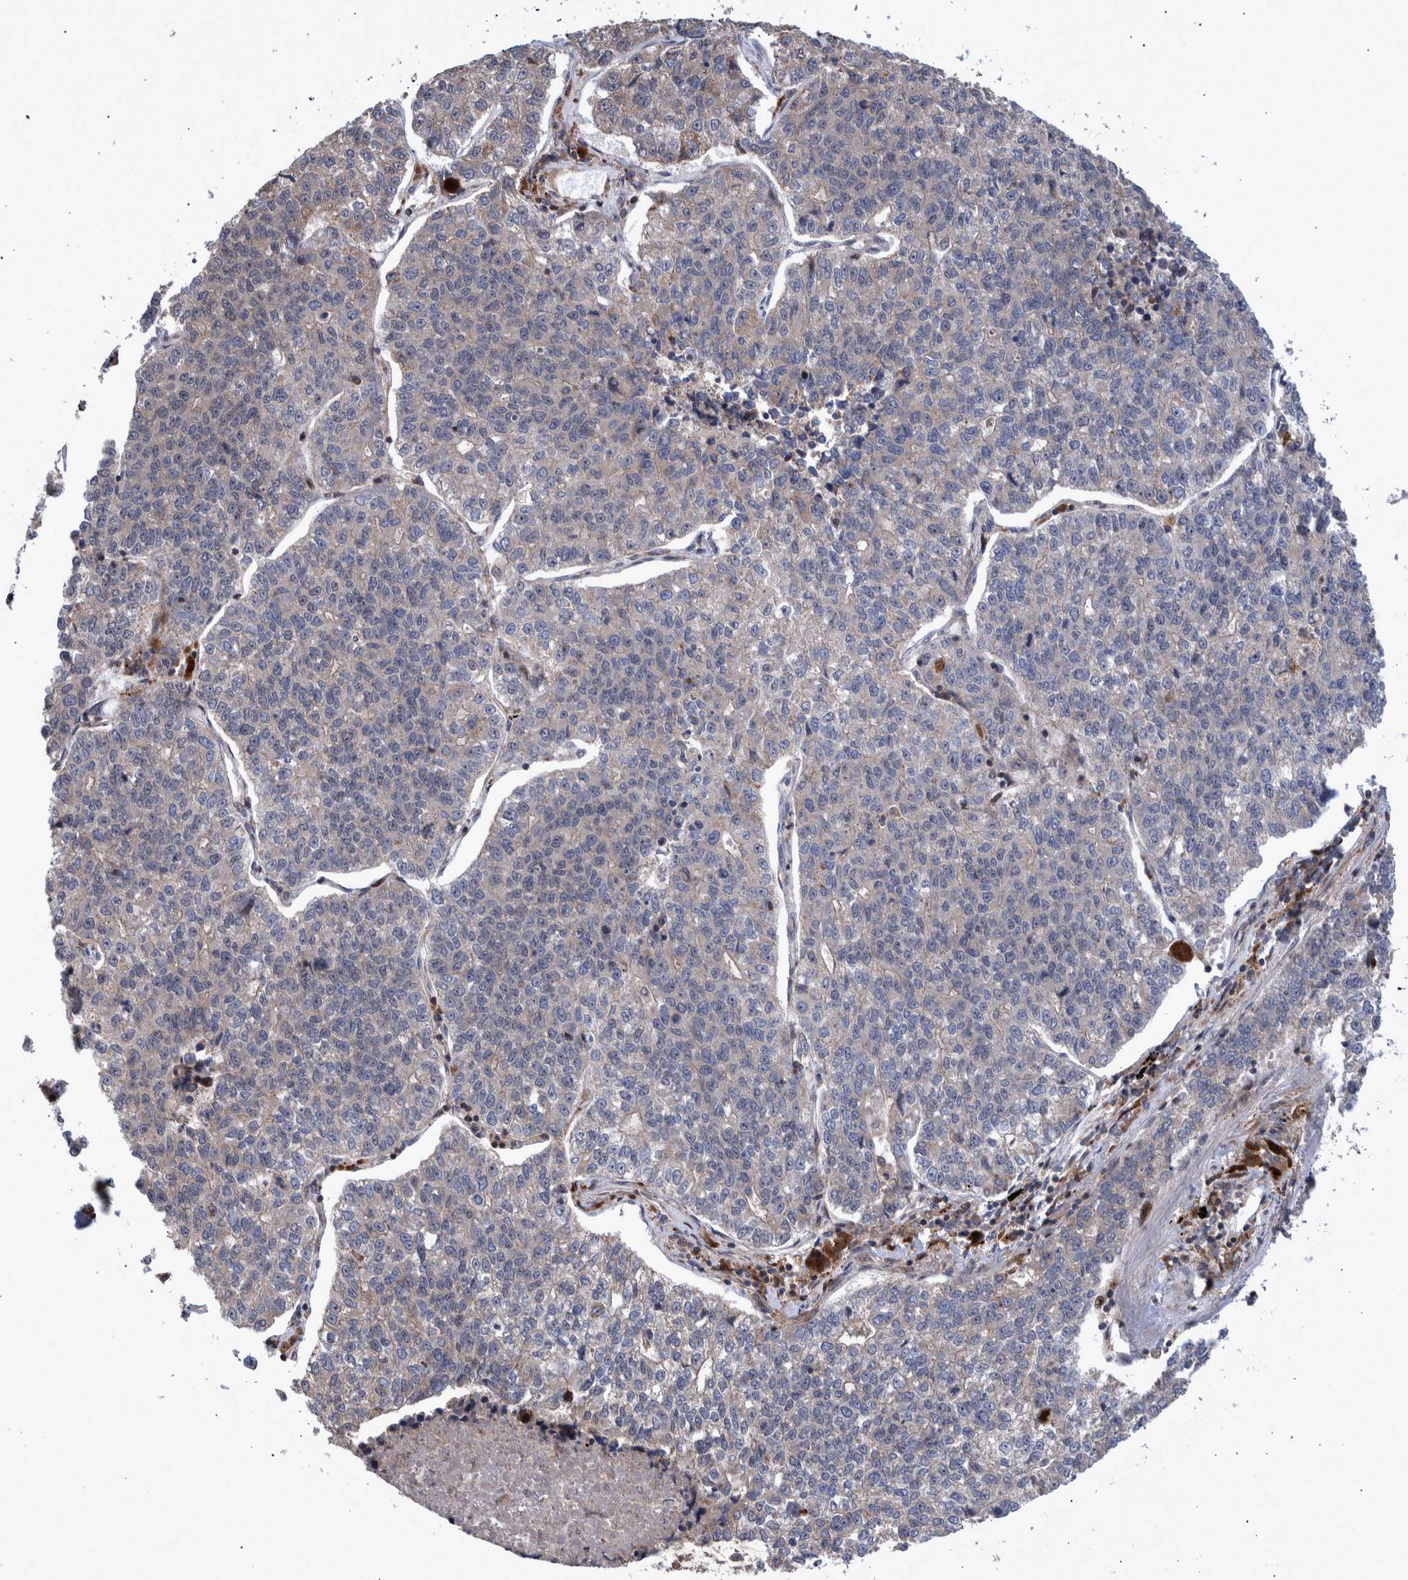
{"staining": {"intensity": "negative", "quantity": "none", "location": "none"}, "tissue": "lung cancer", "cell_type": "Tumor cells", "image_type": "cancer", "snomed": [{"axis": "morphology", "description": "Adenocarcinoma, NOS"}, {"axis": "topography", "description": "Lung"}], "caption": "Histopathology image shows no significant protein positivity in tumor cells of lung adenocarcinoma.", "gene": "SHISA6", "patient": {"sex": "male", "age": 49}}